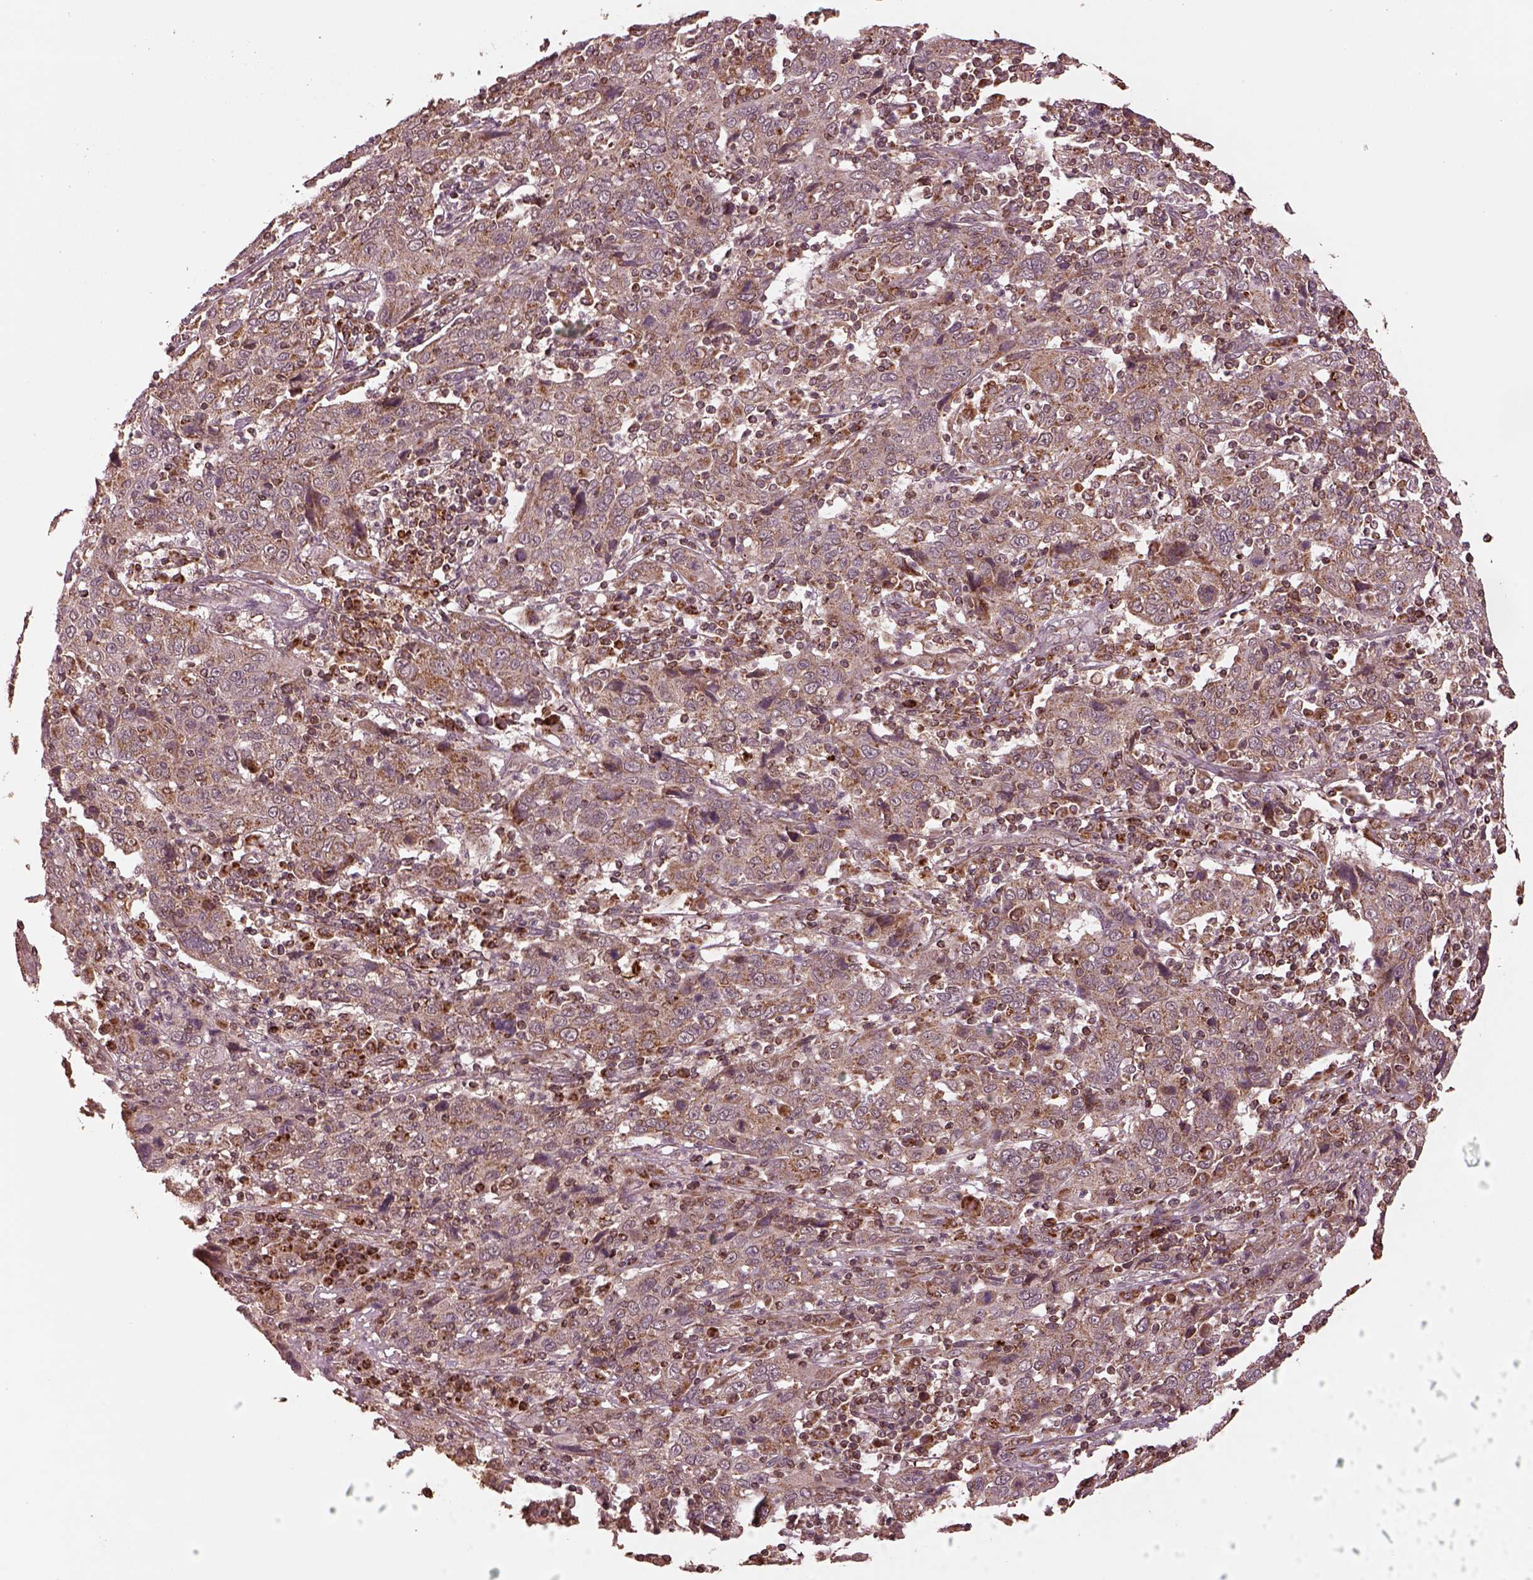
{"staining": {"intensity": "weak", "quantity": ">75%", "location": "cytoplasmic/membranous"}, "tissue": "cervical cancer", "cell_type": "Tumor cells", "image_type": "cancer", "snomed": [{"axis": "morphology", "description": "Squamous cell carcinoma, NOS"}, {"axis": "topography", "description": "Cervix"}], "caption": "Human cervical cancer (squamous cell carcinoma) stained with a brown dye demonstrates weak cytoplasmic/membranous positive staining in approximately >75% of tumor cells.", "gene": "SEL1L3", "patient": {"sex": "female", "age": 46}}